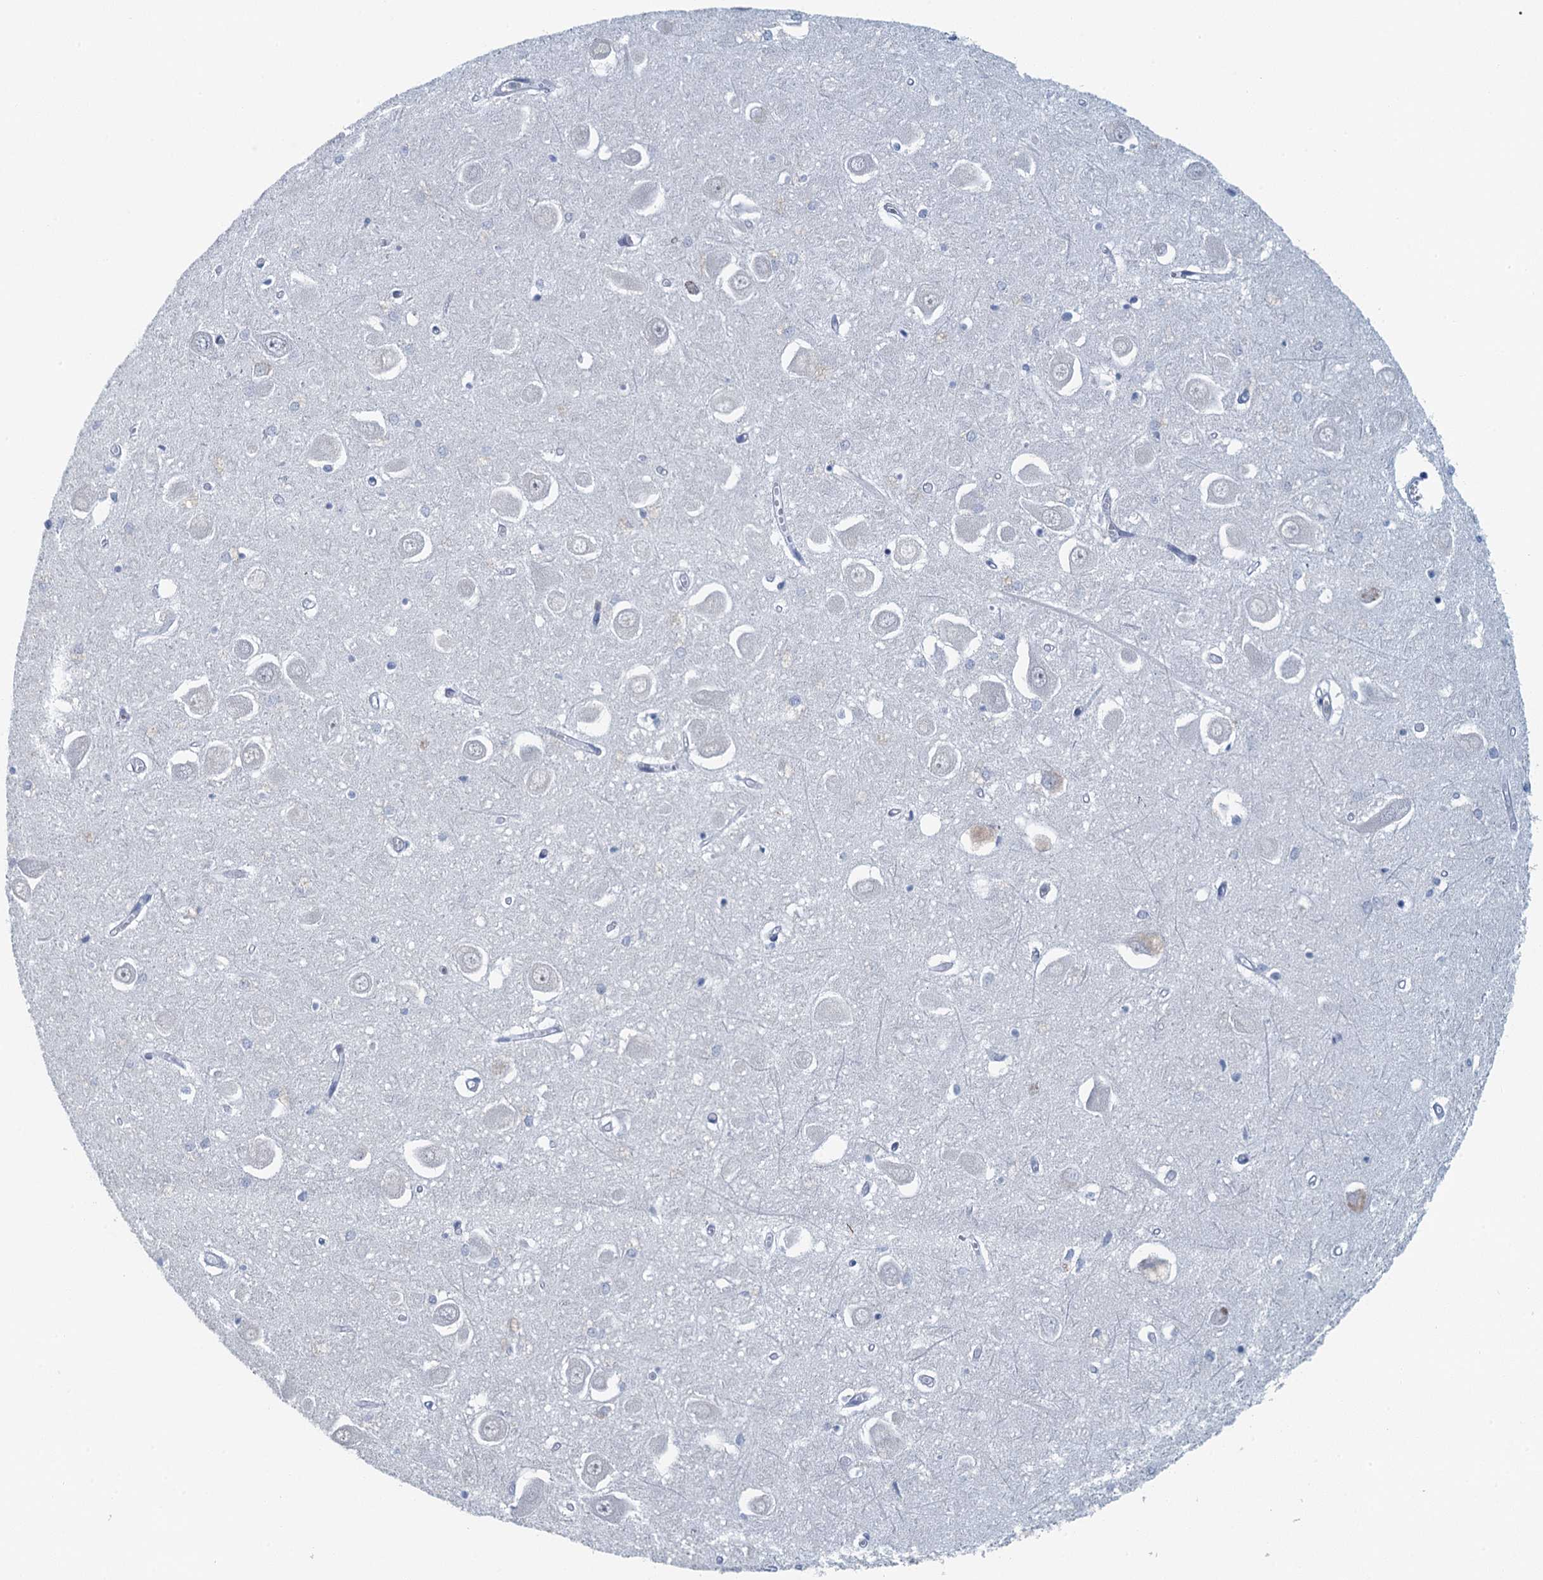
{"staining": {"intensity": "negative", "quantity": "none", "location": "none"}, "tissue": "hippocampus", "cell_type": "Glial cells", "image_type": "normal", "snomed": [{"axis": "morphology", "description": "Normal tissue, NOS"}, {"axis": "topography", "description": "Hippocampus"}], "caption": "A histopathology image of human hippocampus is negative for staining in glial cells. Nuclei are stained in blue.", "gene": "TTLL9", "patient": {"sex": "male", "age": 70}}